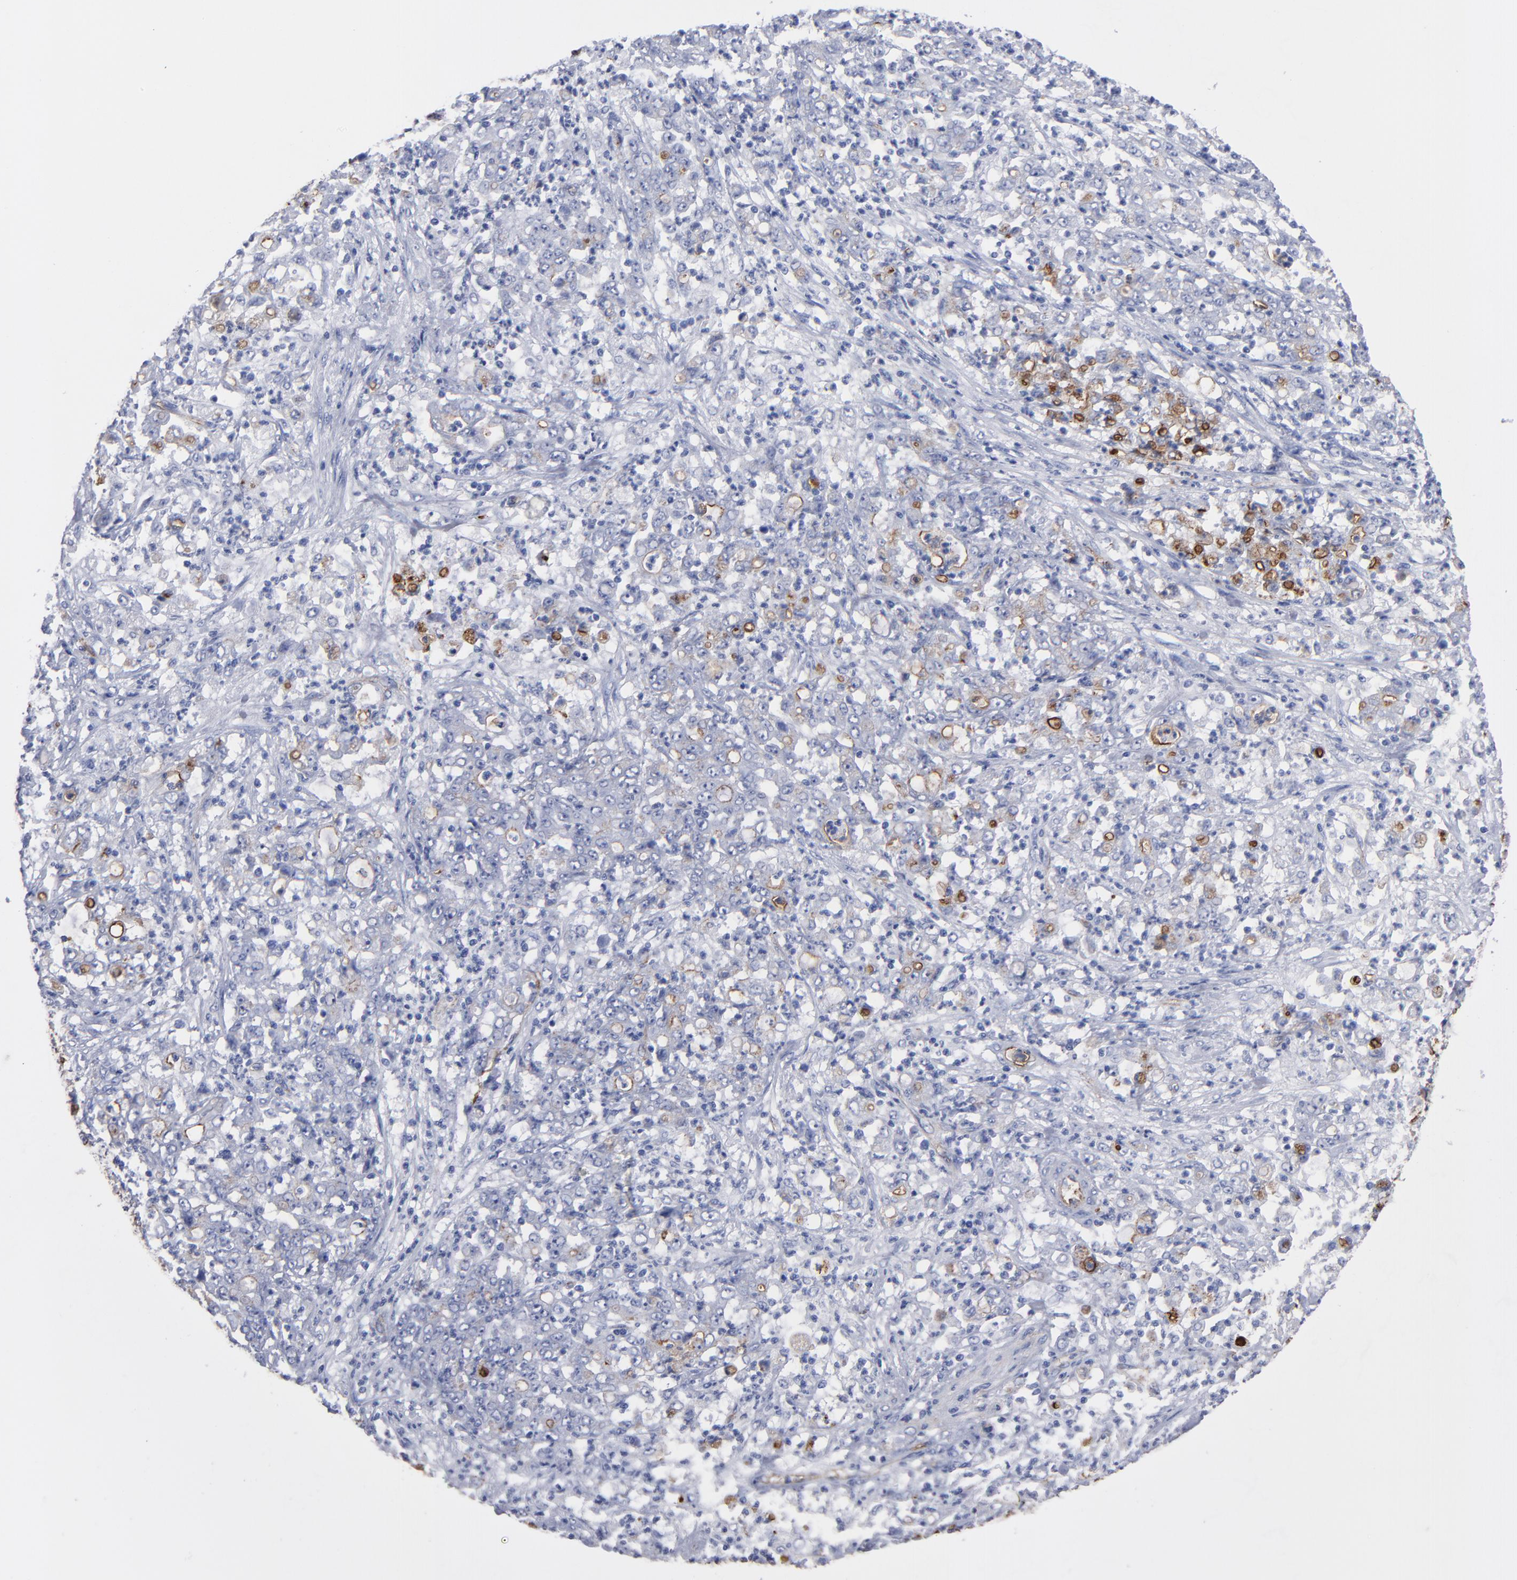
{"staining": {"intensity": "negative", "quantity": "none", "location": "none"}, "tissue": "stomach cancer", "cell_type": "Tumor cells", "image_type": "cancer", "snomed": [{"axis": "morphology", "description": "Adenocarcinoma, NOS"}, {"axis": "topography", "description": "Stomach, lower"}], "caption": "An image of human stomach cancer is negative for staining in tumor cells.", "gene": "TM4SF1", "patient": {"sex": "female", "age": 71}}